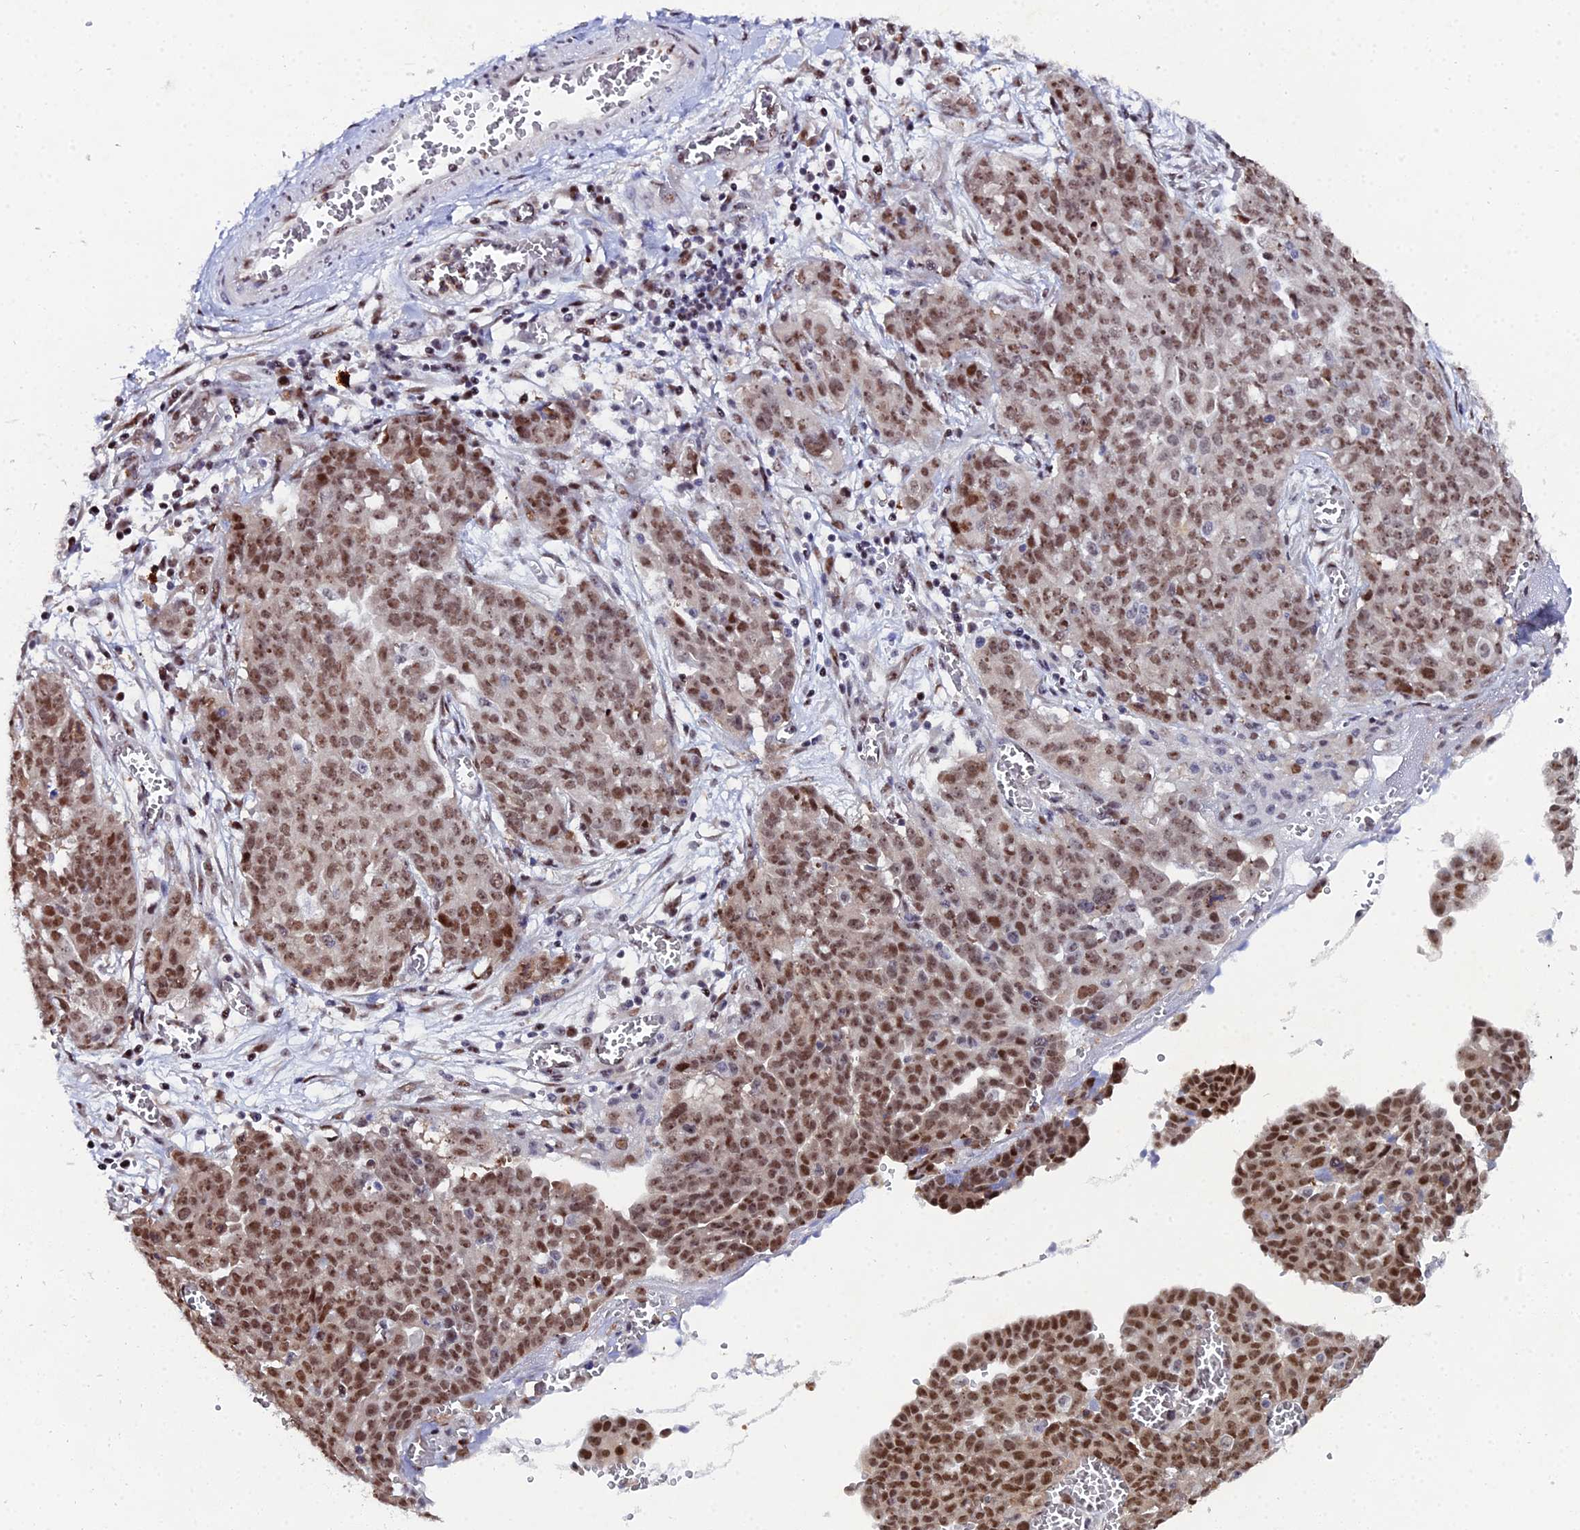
{"staining": {"intensity": "moderate", "quantity": ">75%", "location": "nuclear"}, "tissue": "ovarian cancer", "cell_type": "Tumor cells", "image_type": "cancer", "snomed": [{"axis": "morphology", "description": "Cystadenocarcinoma, serous, NOS"}, {"axis": "topography", "description": "Soft tissue"}, {"axis": "topography", "description": "Ovary"}], "caption": "Protein staining reveals moderate nuclear expression in about >75% of tumor cells in ovarian serous cystadenocarcinoma. The staining was performed using DAB, with brown indicating positive protein expression. Nuclei are stained blue with hematoxylin.", "gene": "TIFA", "patient": {"sex": "female", "age": 57}}